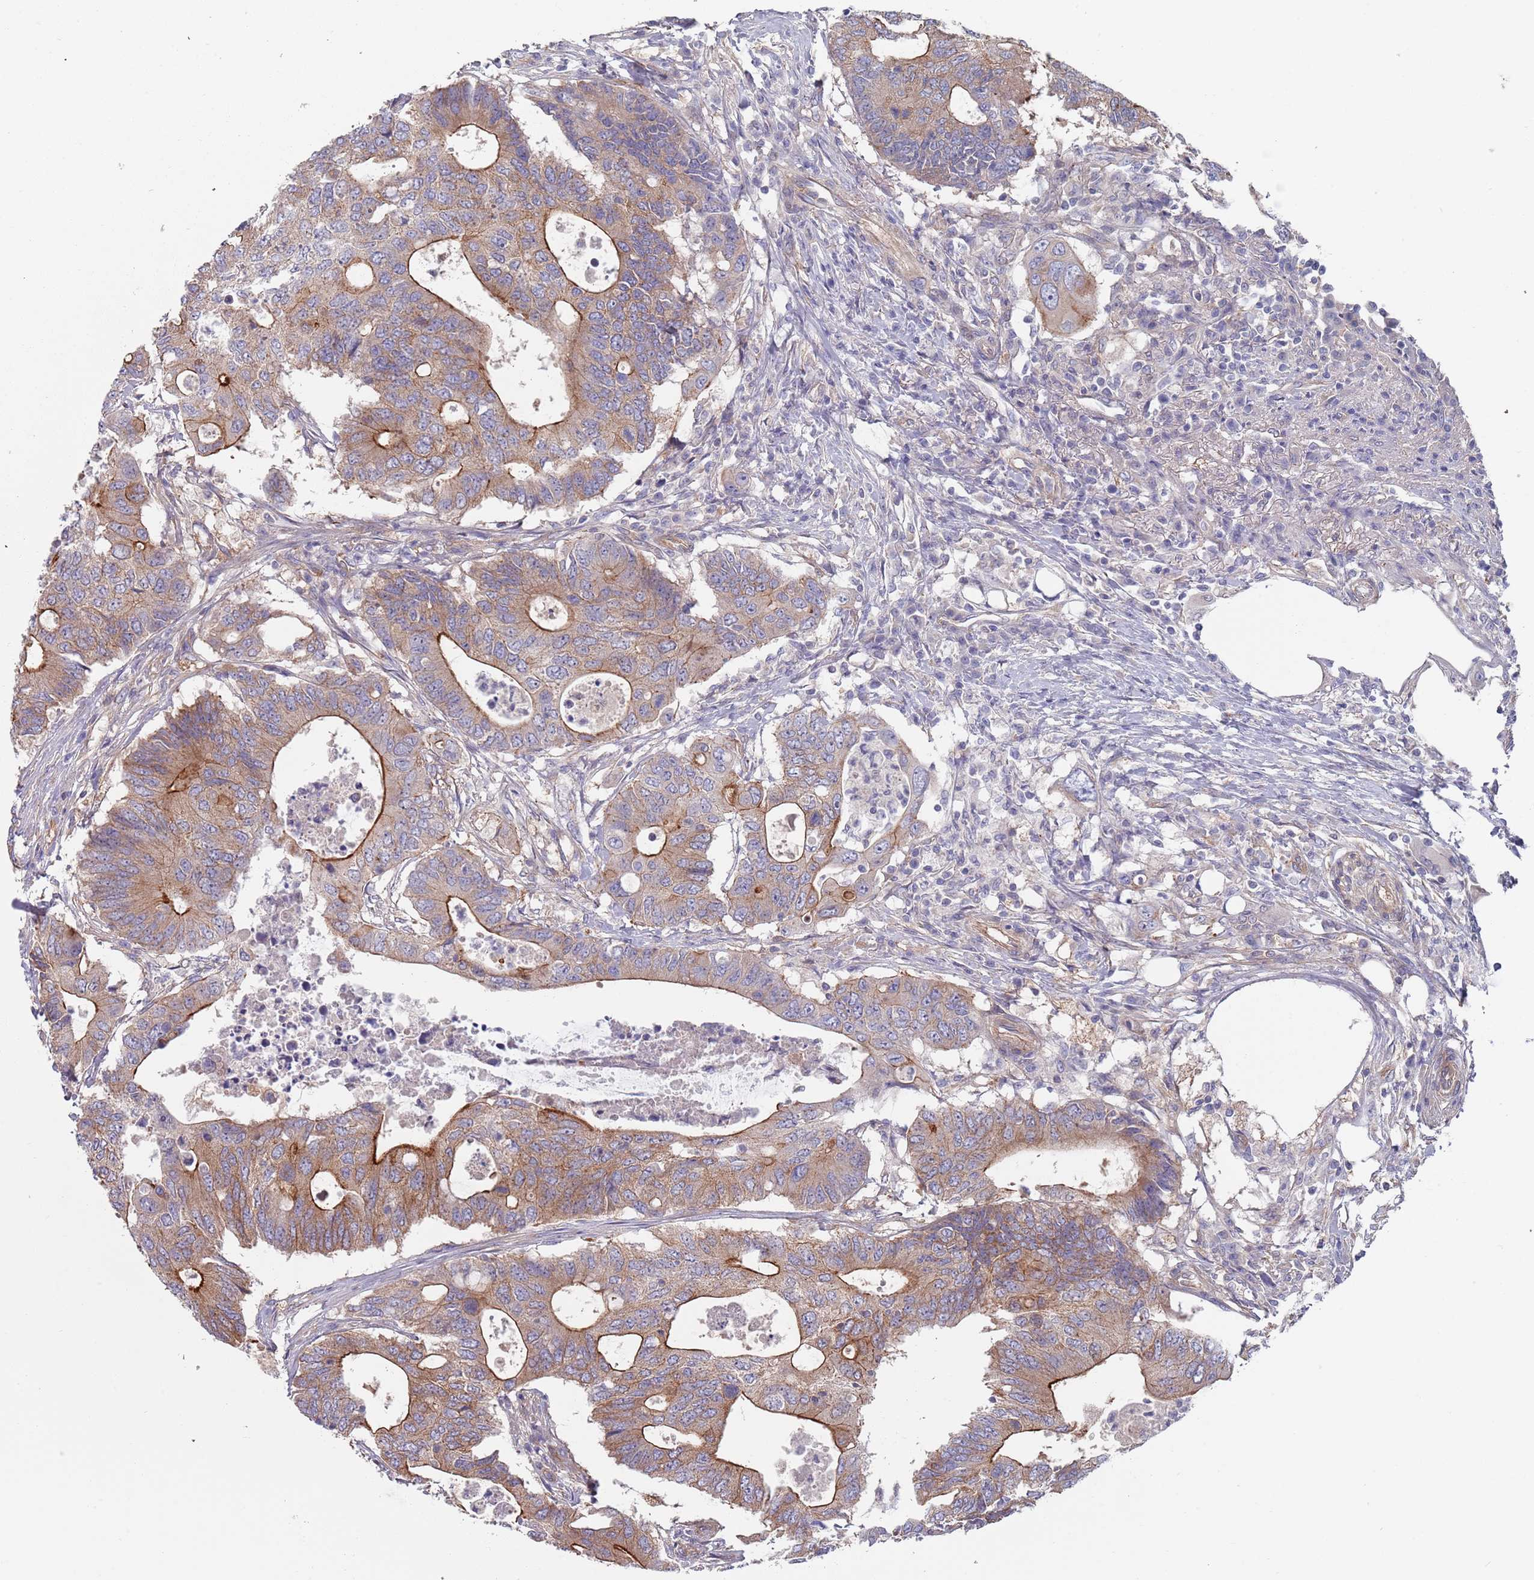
{"staining": {"intensity": "moderate", "quantity": ">75%", "location": "cytoplasmic/membranous"}, "tissue": "colorectal cancer", "cell_type": "Tumor cells", "image_type": "cancer", "snomed": [{"axis": "morphology", "description": "Adenocarcinoma, NOS"}, {"axis": "topography", "description": "Colon"}], "caption": "About >75% of tumor cells in human colorectal cancer (adenocarcinoma) show moderate cytoplasmic/membranous protein staining as visualized by brown immunohistochemical staining.", "gene": "APPL2", "patient": {"sex": "male", "age": 71}}